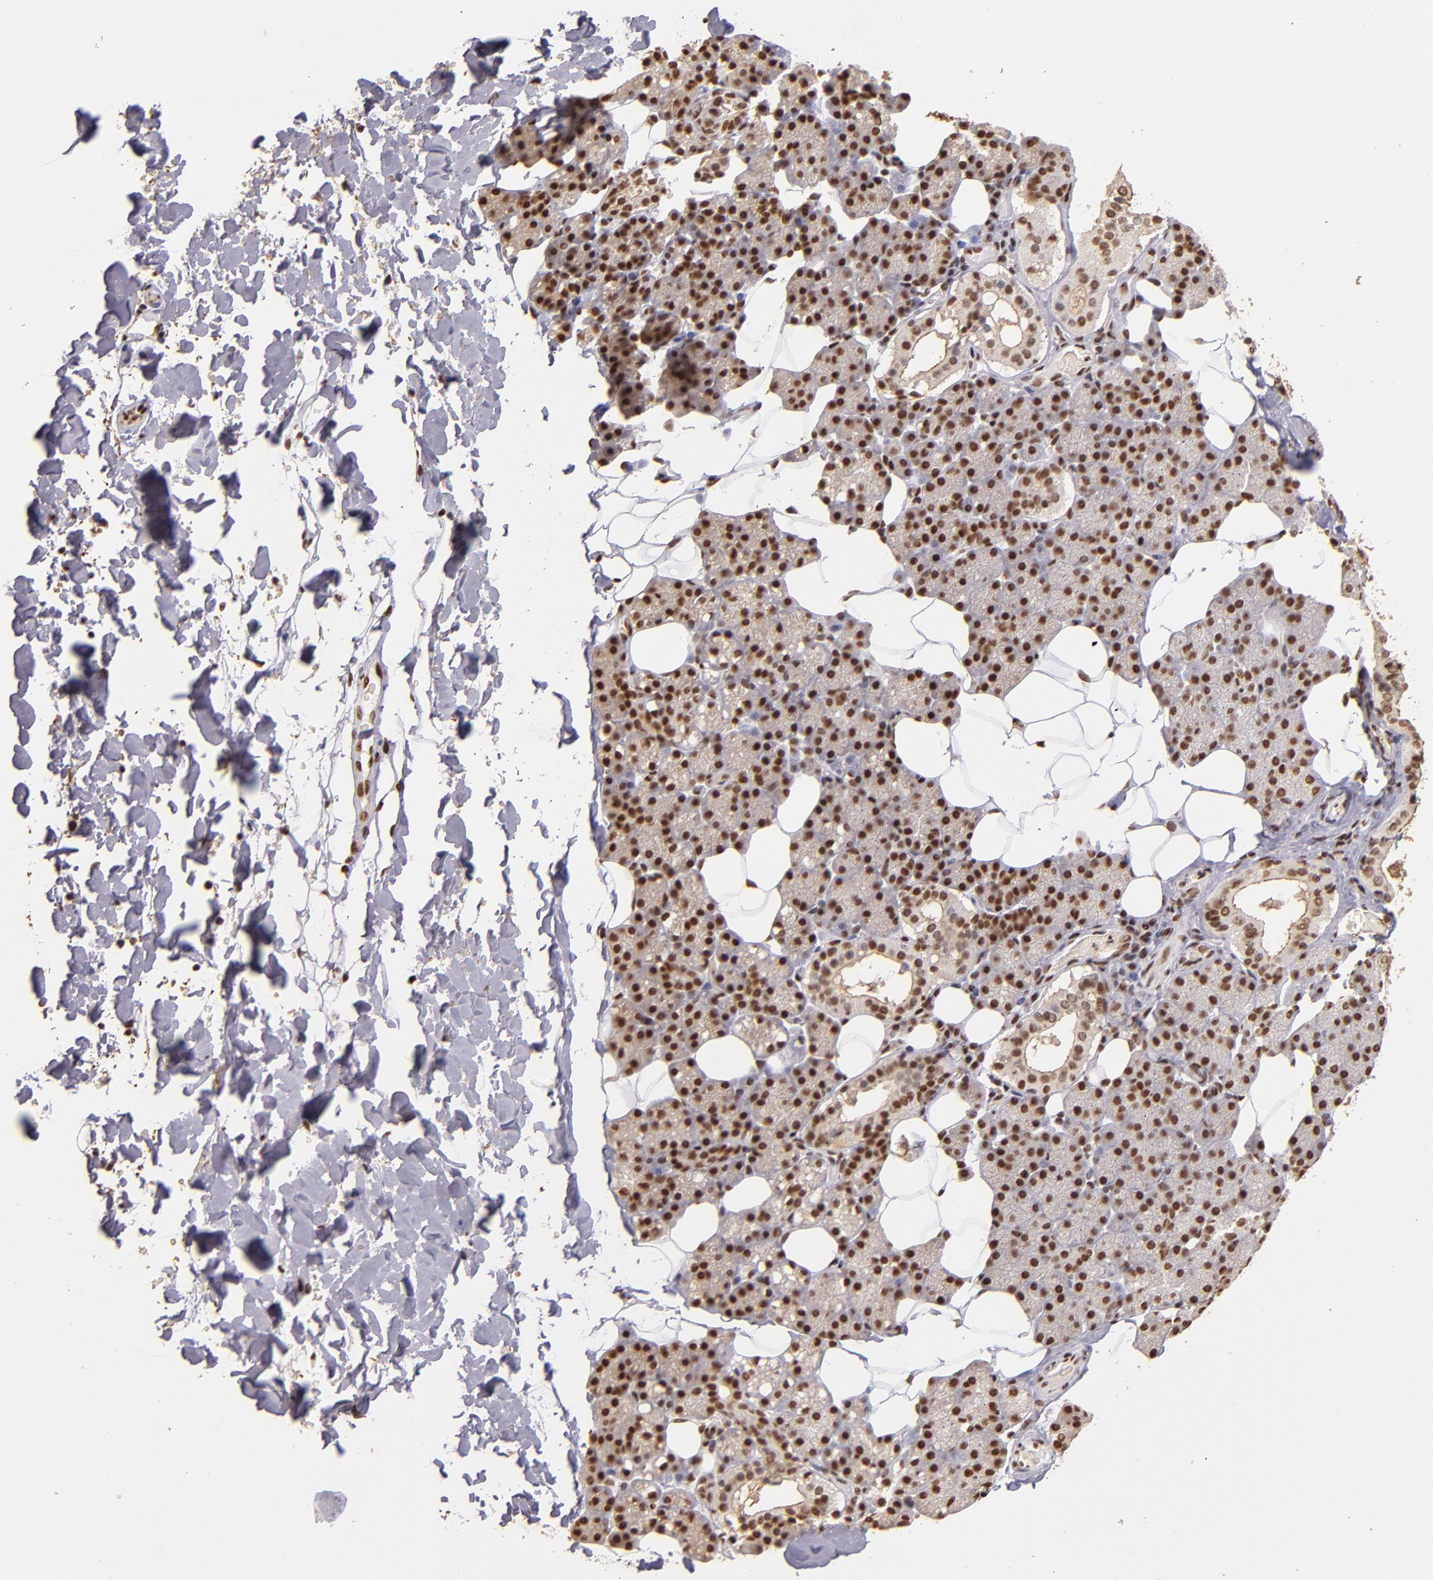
{"staining": {"intensity": "moderate", "quantity": ">75%", "location": "nuclear"}, "tissue": "salivary gland", "cell_type": "Glandular cells", "image_type": "normal", "snomed": [{"axis": "morphology", "description": "Normal tissue, NOS"}, {"axis": "topography", "description": "Lymph node"}, {"axis": "topography", "description": "Salivary gland"}], "caption": "Immunohistochemical staining of normal salivary gland displays moderate nuclear protein positivity in approximately >75% of glandular cells. Immunohistochemistry stains the protein of interest in brown and the nuclei are stained blue.", "gene": "SP1", "patient": {"sex": "male", "age": 8}}